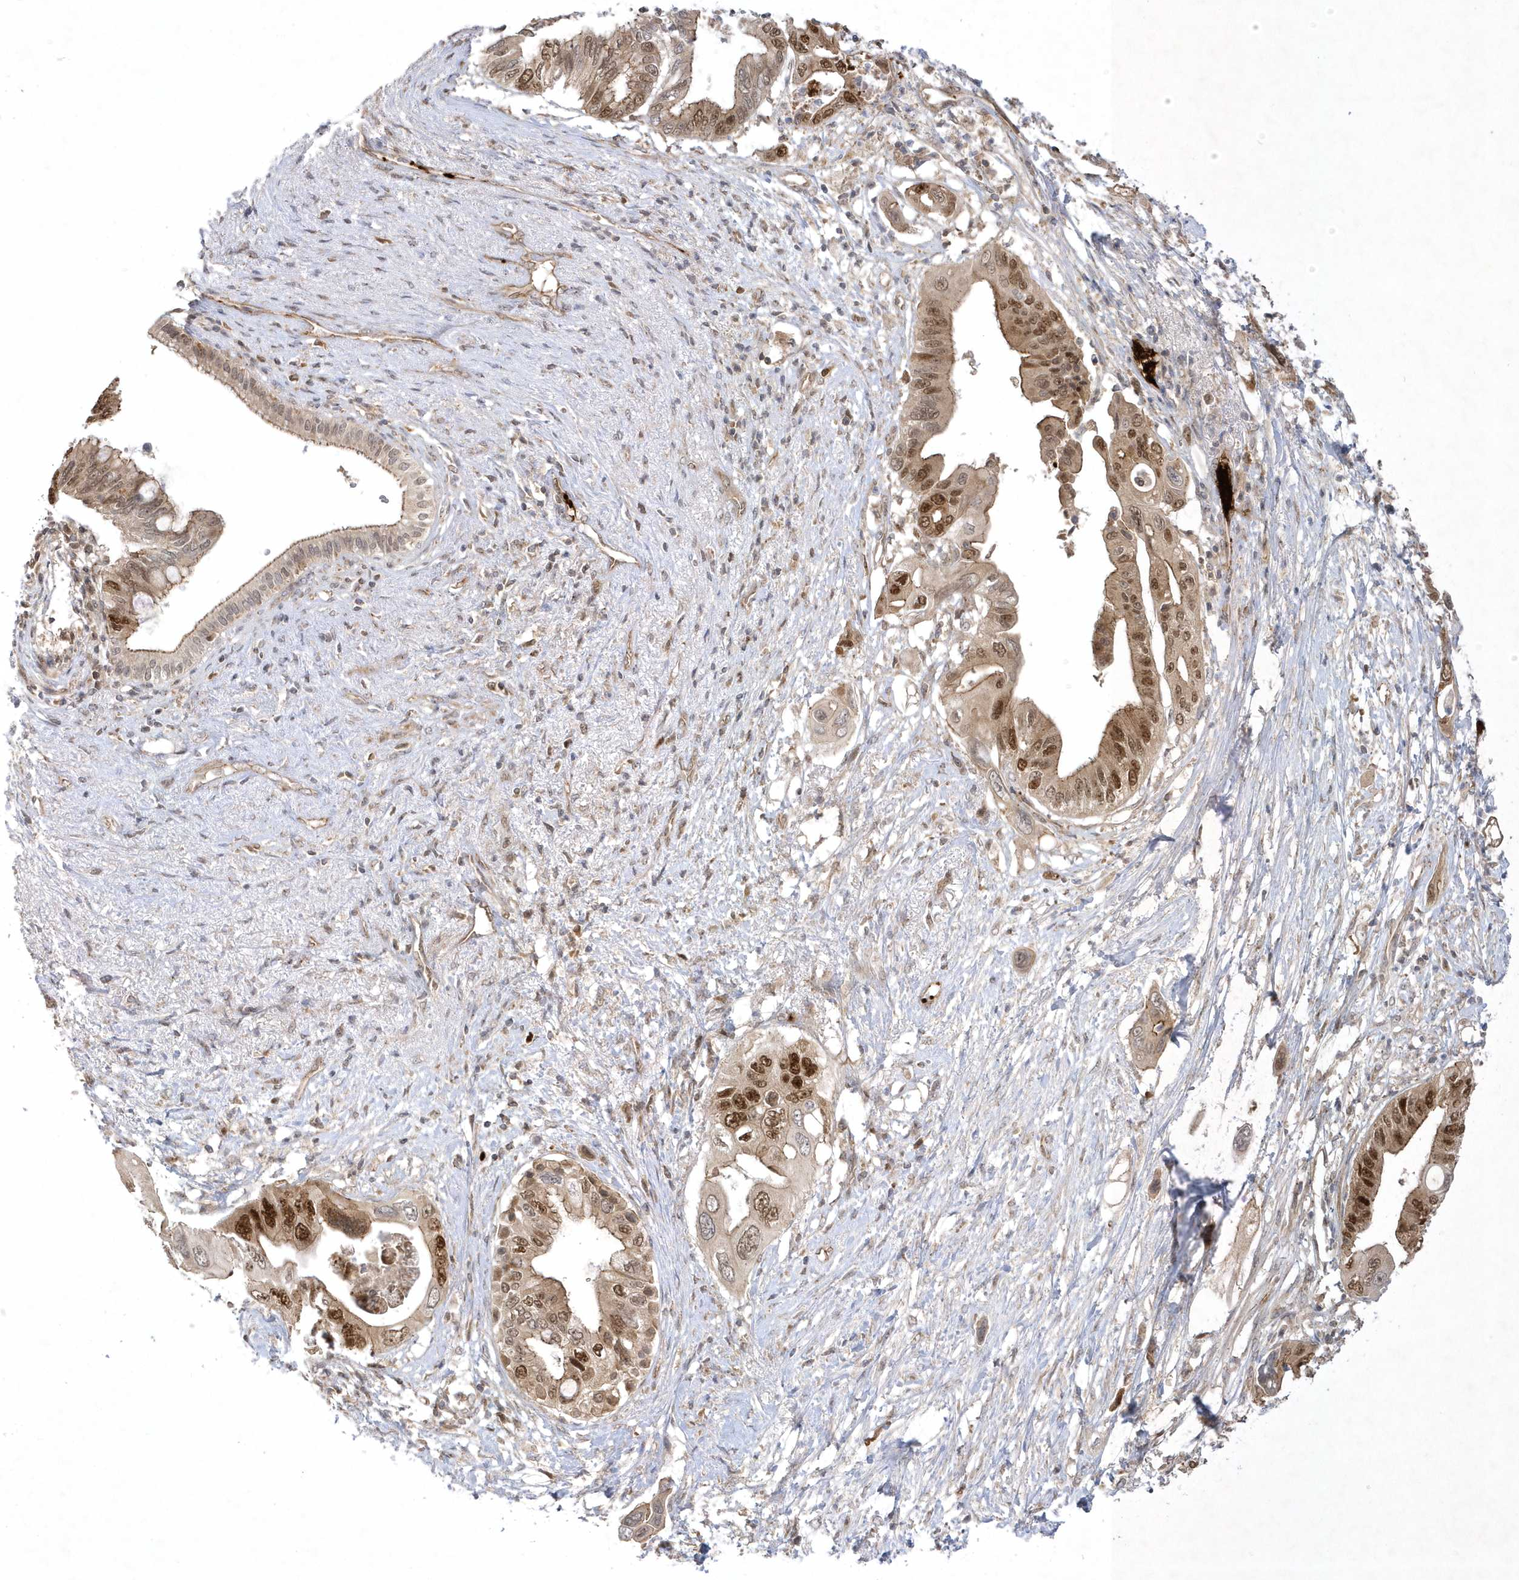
{"staining": {"intensity": "moderate", "quantity": ">75%", "location": "cytoplasmic/membranous,nuclear"}, "tissue": "pancreatic cancer", "cell_type": "Tumor cells", "image_type": "cancer", "snomed": [{"axis": "morphology", "description": "Adenocarcinoma, NOS"}, {"axis": "topography", "description": "Pancreas"}], "caption": "Protein analysis of pancreatic cancer tissue reveals moderate cytoplasmic/membranous and nuclear positivity in approximately >75% of tumor cells.", "gene": "NAF1", "patient": {"sex": "male", "age": 66}}